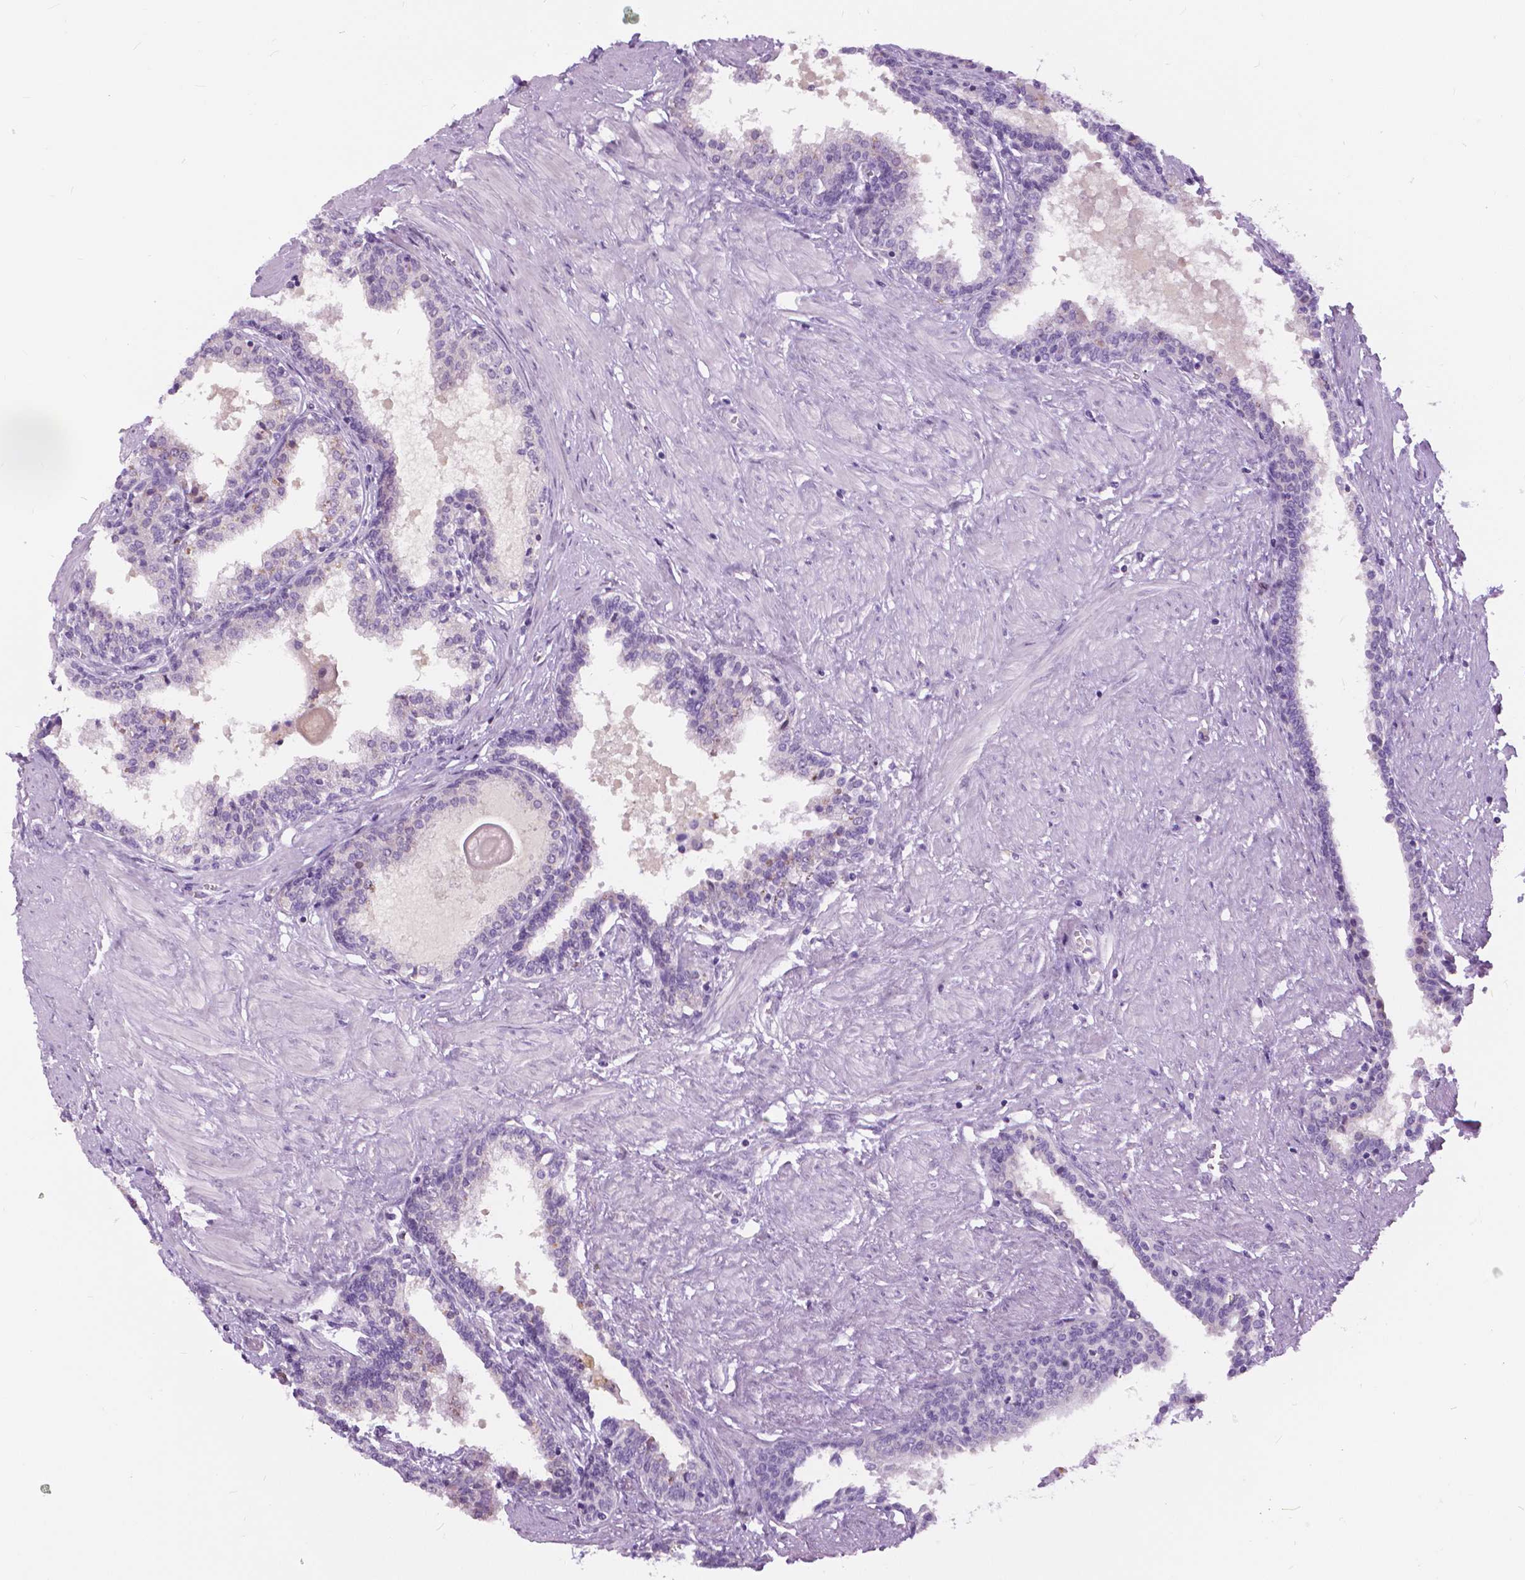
{"staining": {"intensity": "negative", "quantity": "none", "location": "none"}, "tissue": "prostate", "cell_type": "Glandular cells", "image_type": "normal", "snomed": [{"axis": "morphology", "description": "Normal tissue, NOS"}, {"axis": "topography", "description": "Prostate"}], "caption": "A high-resolution image shows immunohistochemistry (IHC) staining of benign prostate, which shows no significant expression in glandular cells. (Immunohistochemistry, brightfield microscopy, high magnification).", "gene": "TP53TG5", "patient": {"sex": "male", "age": 55}}